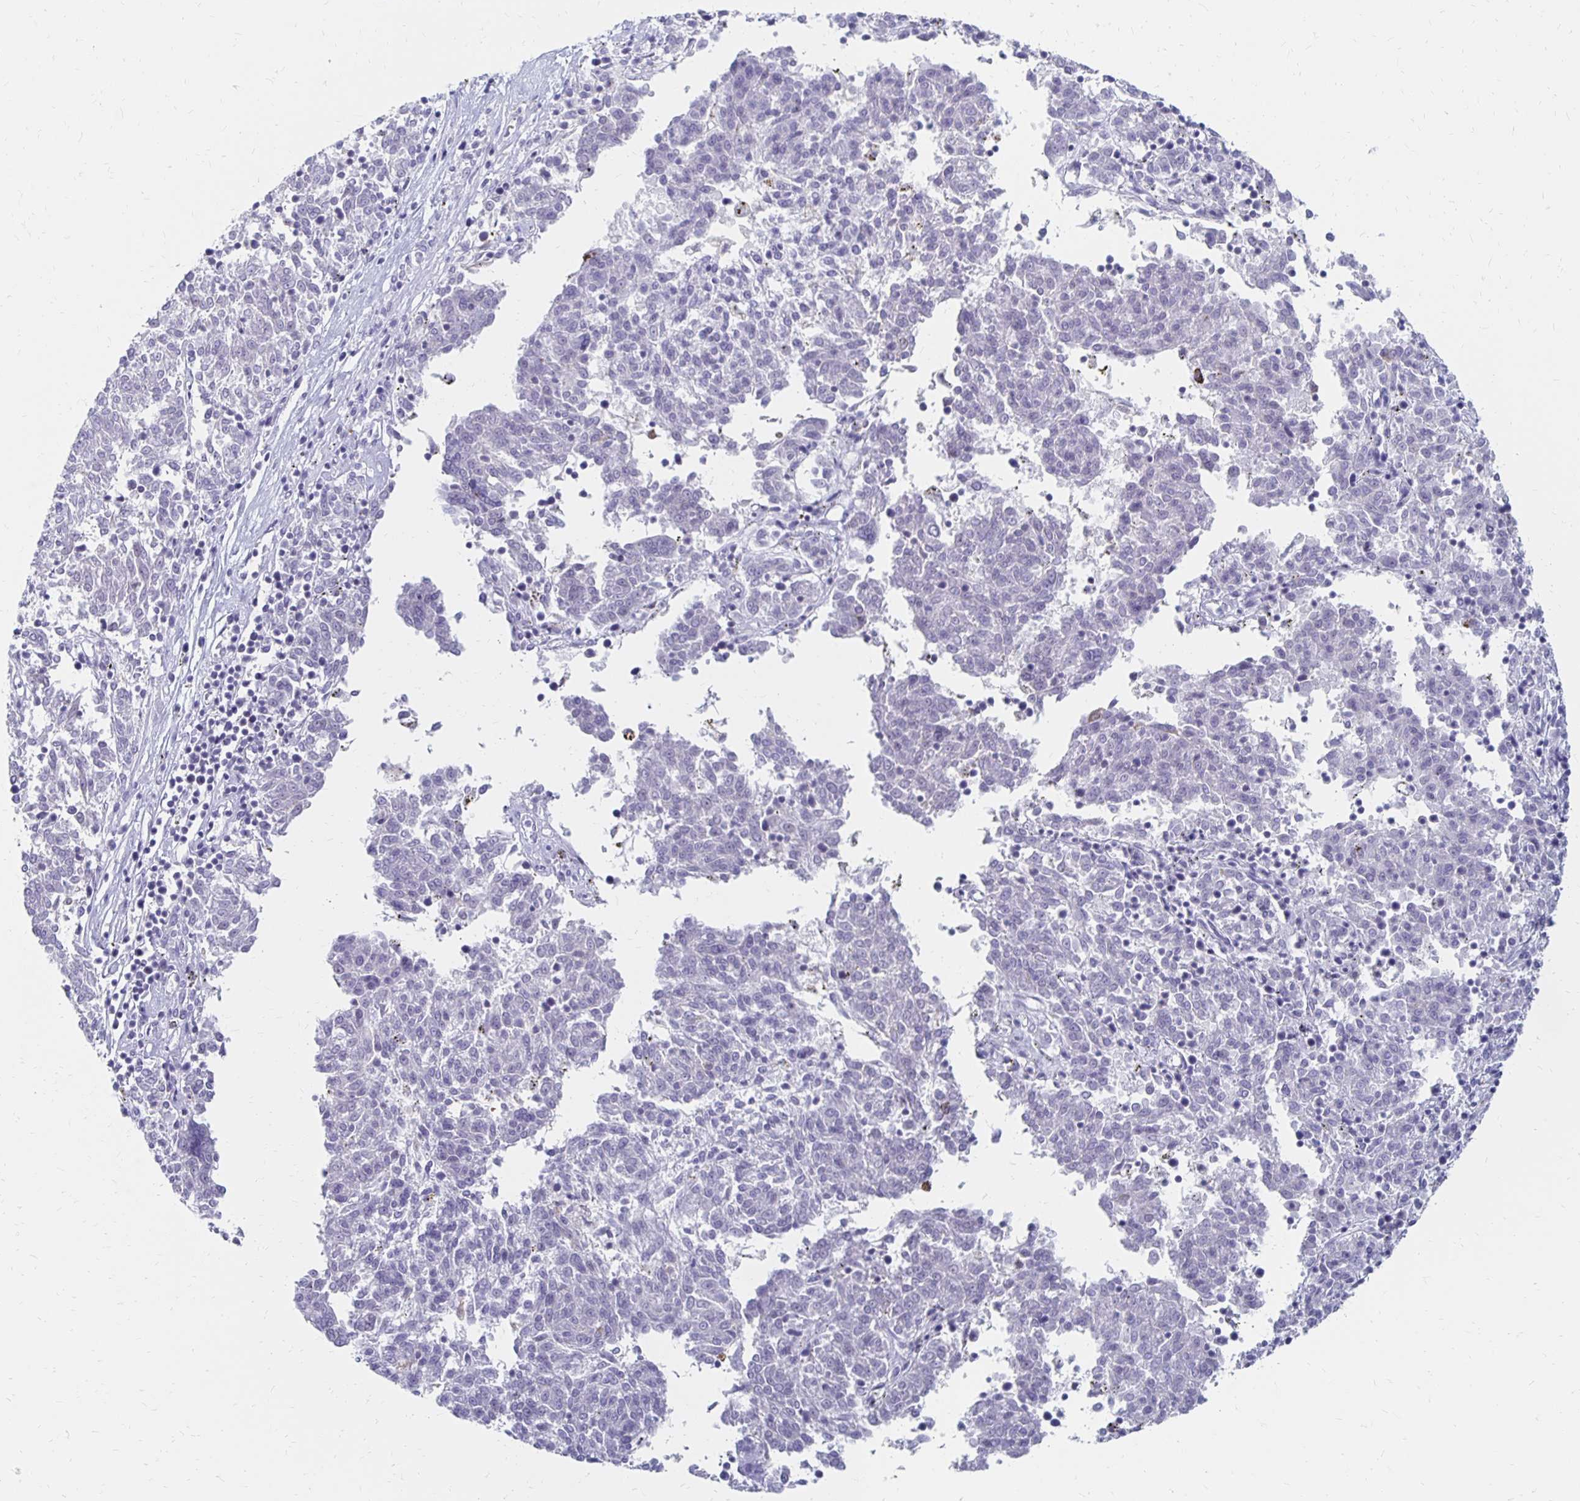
{"staining": {"intensity": "negative", "quantity": "none", "location": "none"}, "tissue": "melanoma", "cell_type": "Tumor cells", "image_type": "cancer", "snomed": [{"axis": "morphology", "description": "Malignant melanoma, NOS"}, {"axis": "topography", "description": "Skin"}], "caption": "Tumor cells are negative for protein expression in human malignant melanoma.", "gene": "SYT2", "patient": {"sex": "female", "age": 72}}